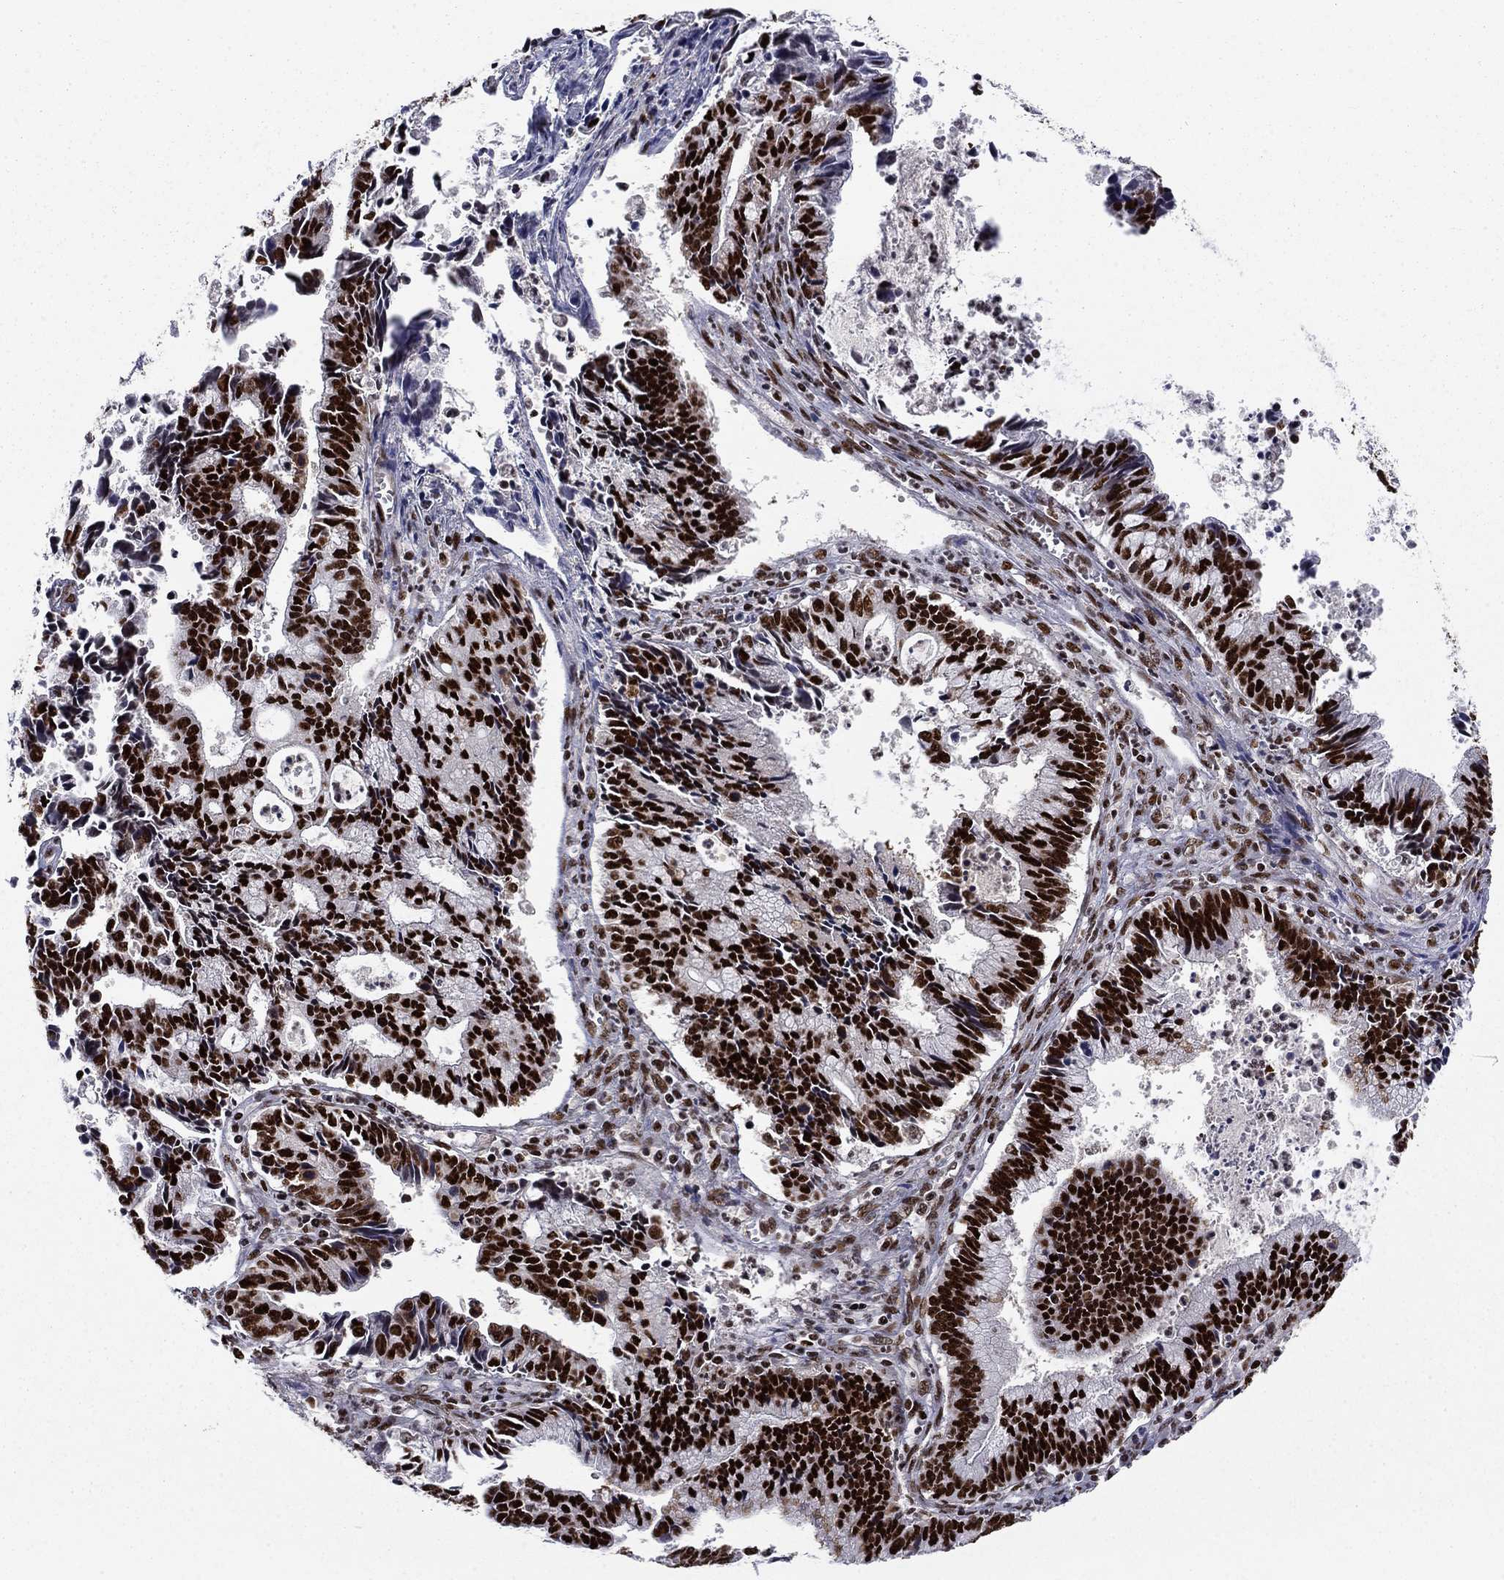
{"staining": {"intensity": "strong", "quantity": ">75%", "location": "nuclear"}, "tissue": "cervical cancer", "cell_type": "Tumor cells", "image_type": "cancer", "snomed": [{"axis": "morphology", "description": "Adenocarcinoma, NOS"}, {"axis": "topography", "description": "Cervix"}], "caption": "Immunohistochemical staining of human cervical adenocarcinoma shows high levels of strong nuclear protein positivity in about >75% of tumor cells. The staining was performed using DAB (3,3'-diaminobenzidine), with brown indicating positive protein expression. Nuclei are stained blue with hematoxylin.", "gene": "RPRD1B", "patient": {"sex": "female", "age": 42}}